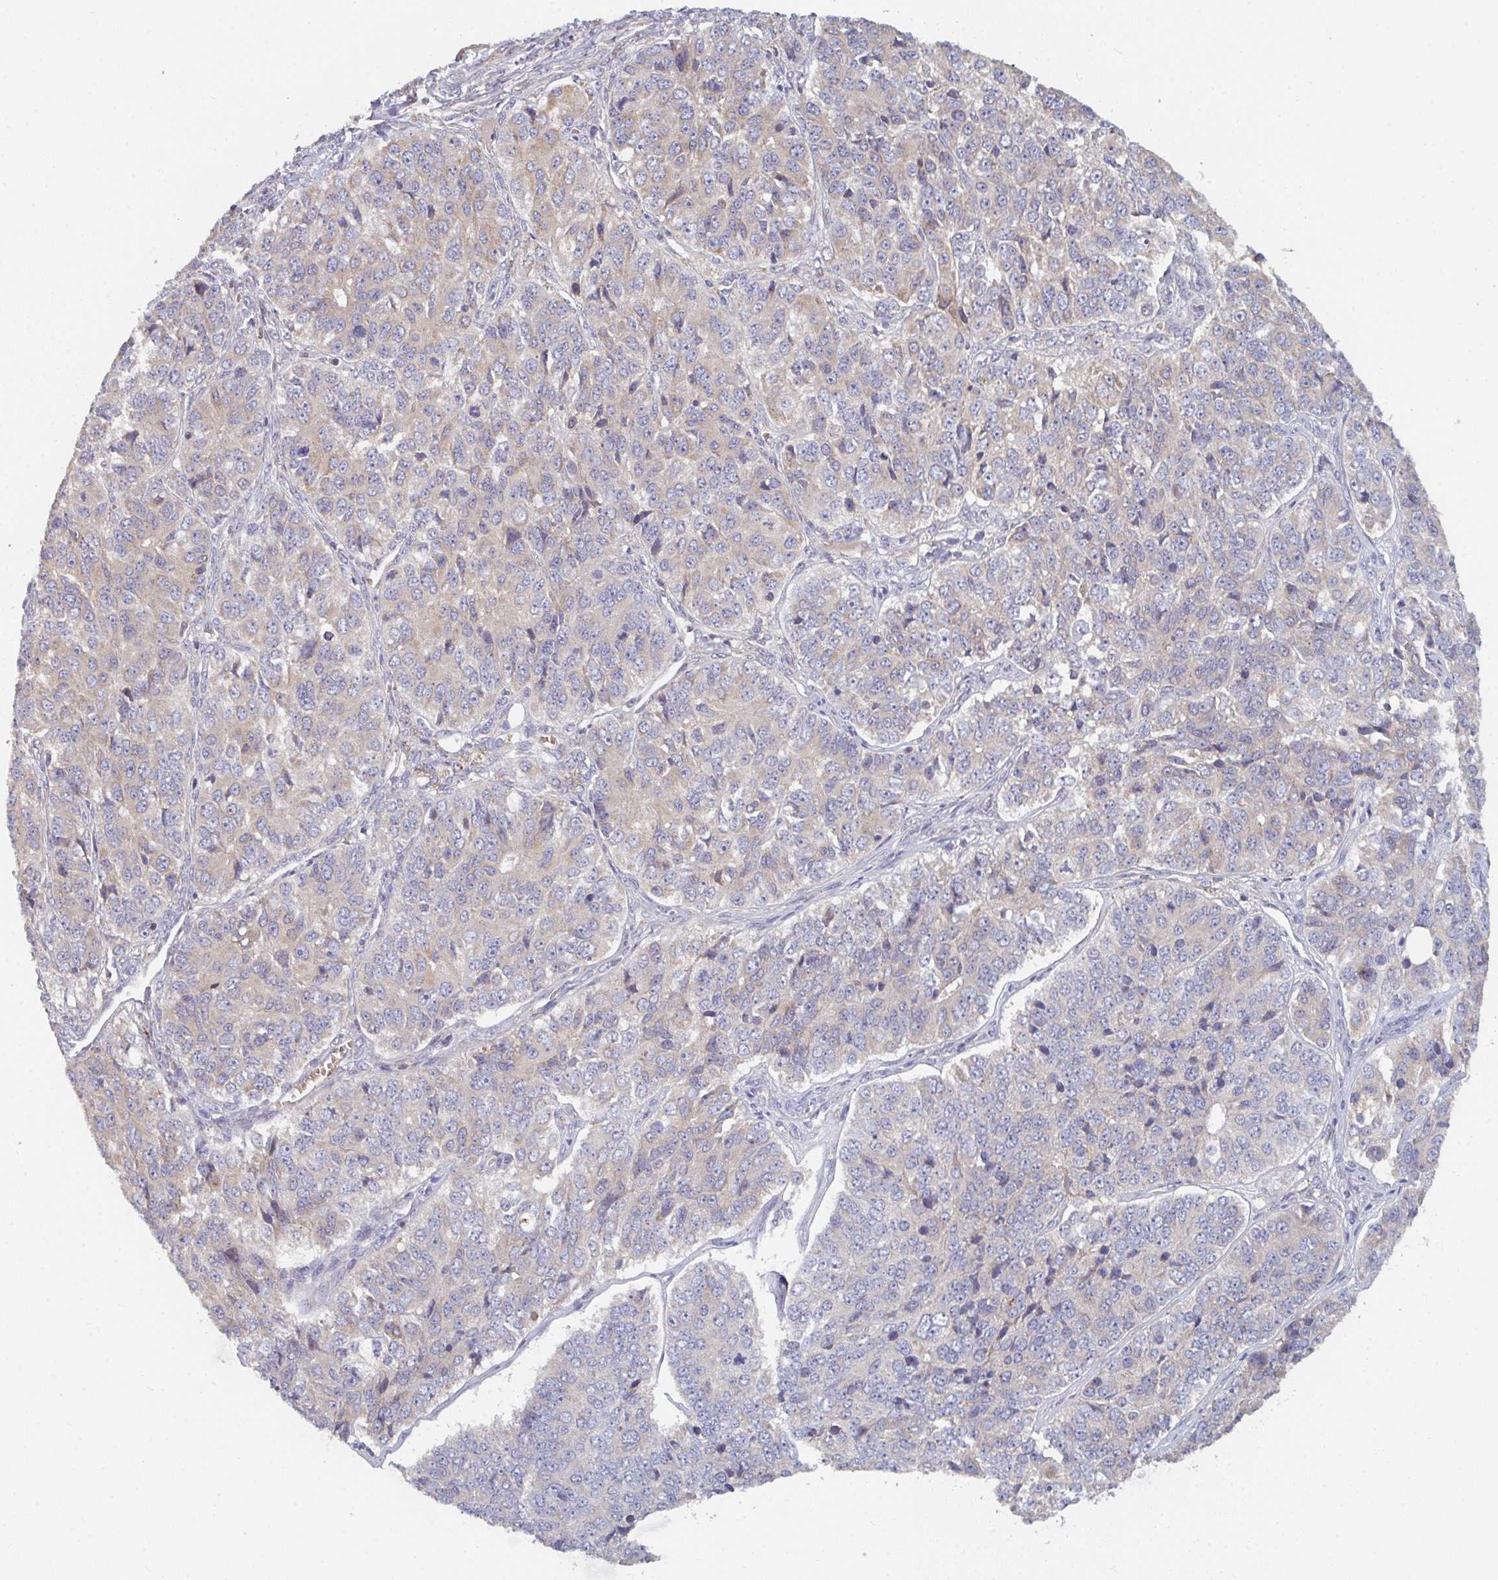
{"staining": {"intensity": "weak", "quantity": "25%-75%", "location": "cytoplasmic/membranous"}, "tissue": "ovarian cancer", "cell_type": "Tumor cells", "image_type": "cancer", "snomed": [{"axis": "morphology", "description": "Carcinoma, endometroid"}, {"axis": "topography", "description": "Ovary"}], "caption": "Immunohistochemical staining of human ovarian endometroid carcinoma reveals low levels of weak cytoplasmic/membranous positivity in about 25%-75% of tumor cells.", "gene": "ELOVL1", "patient": {"sex": "female", "age": 51}}